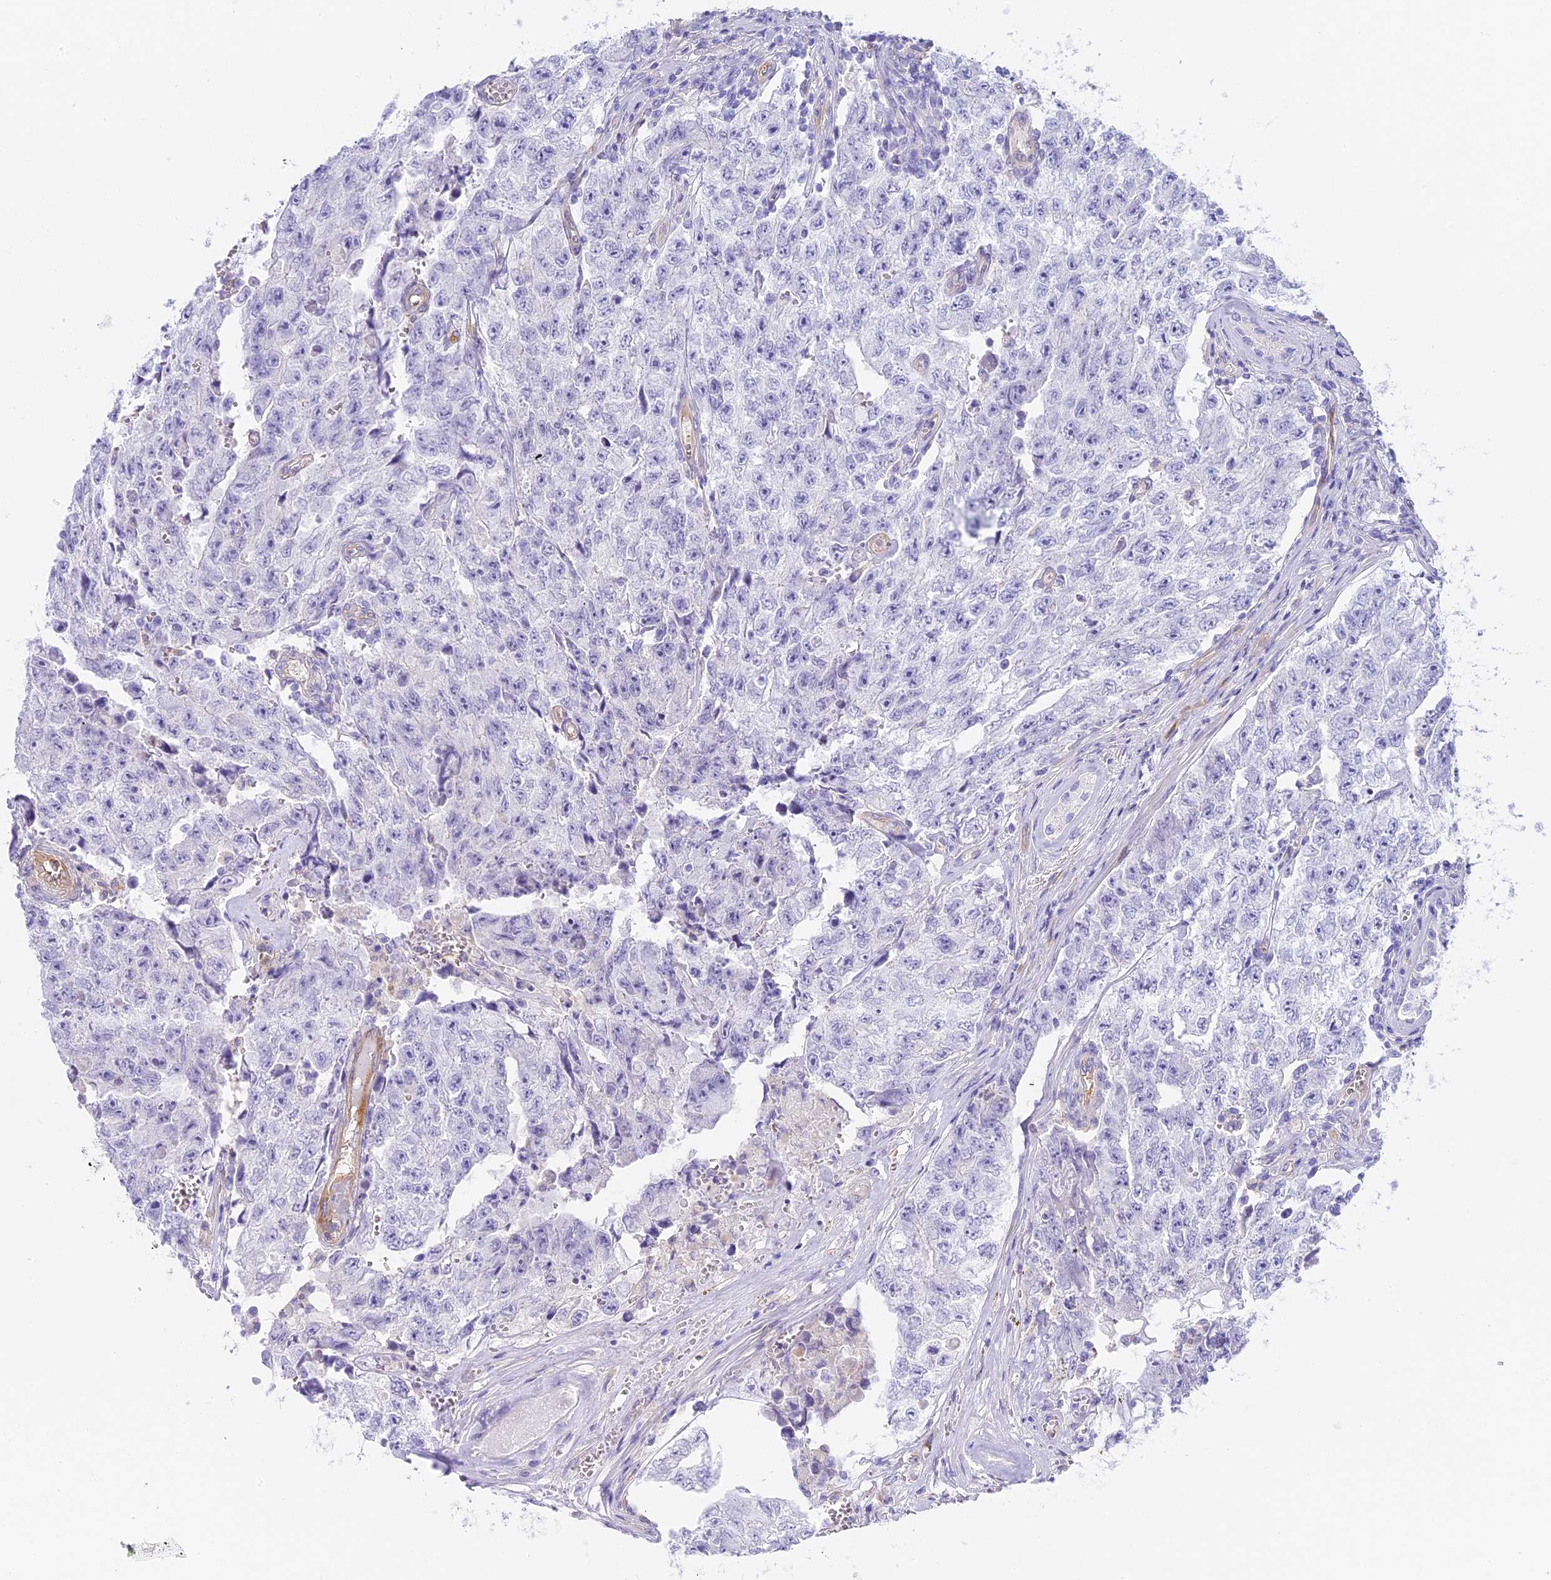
{"staining": {"intensity": "negative", "quantity": "none", "location": "none"}, "tissue": "testis cancer", "cell_type": "Tumor cells", "image_type": "cancer", "snomed": [{"axis": "morphology", "description": "Carcinoma, Embryonal, NOS"}, {"axis": "topography", "description": "Testis"}], "caption": "High power microscopy micrograph of an IHC histopathology image of testis embryonal carcinoma, revealing no significant expression in tumor cells.", "gene": "HOMER3", "patient": {"sex": "male", "age": 17}}